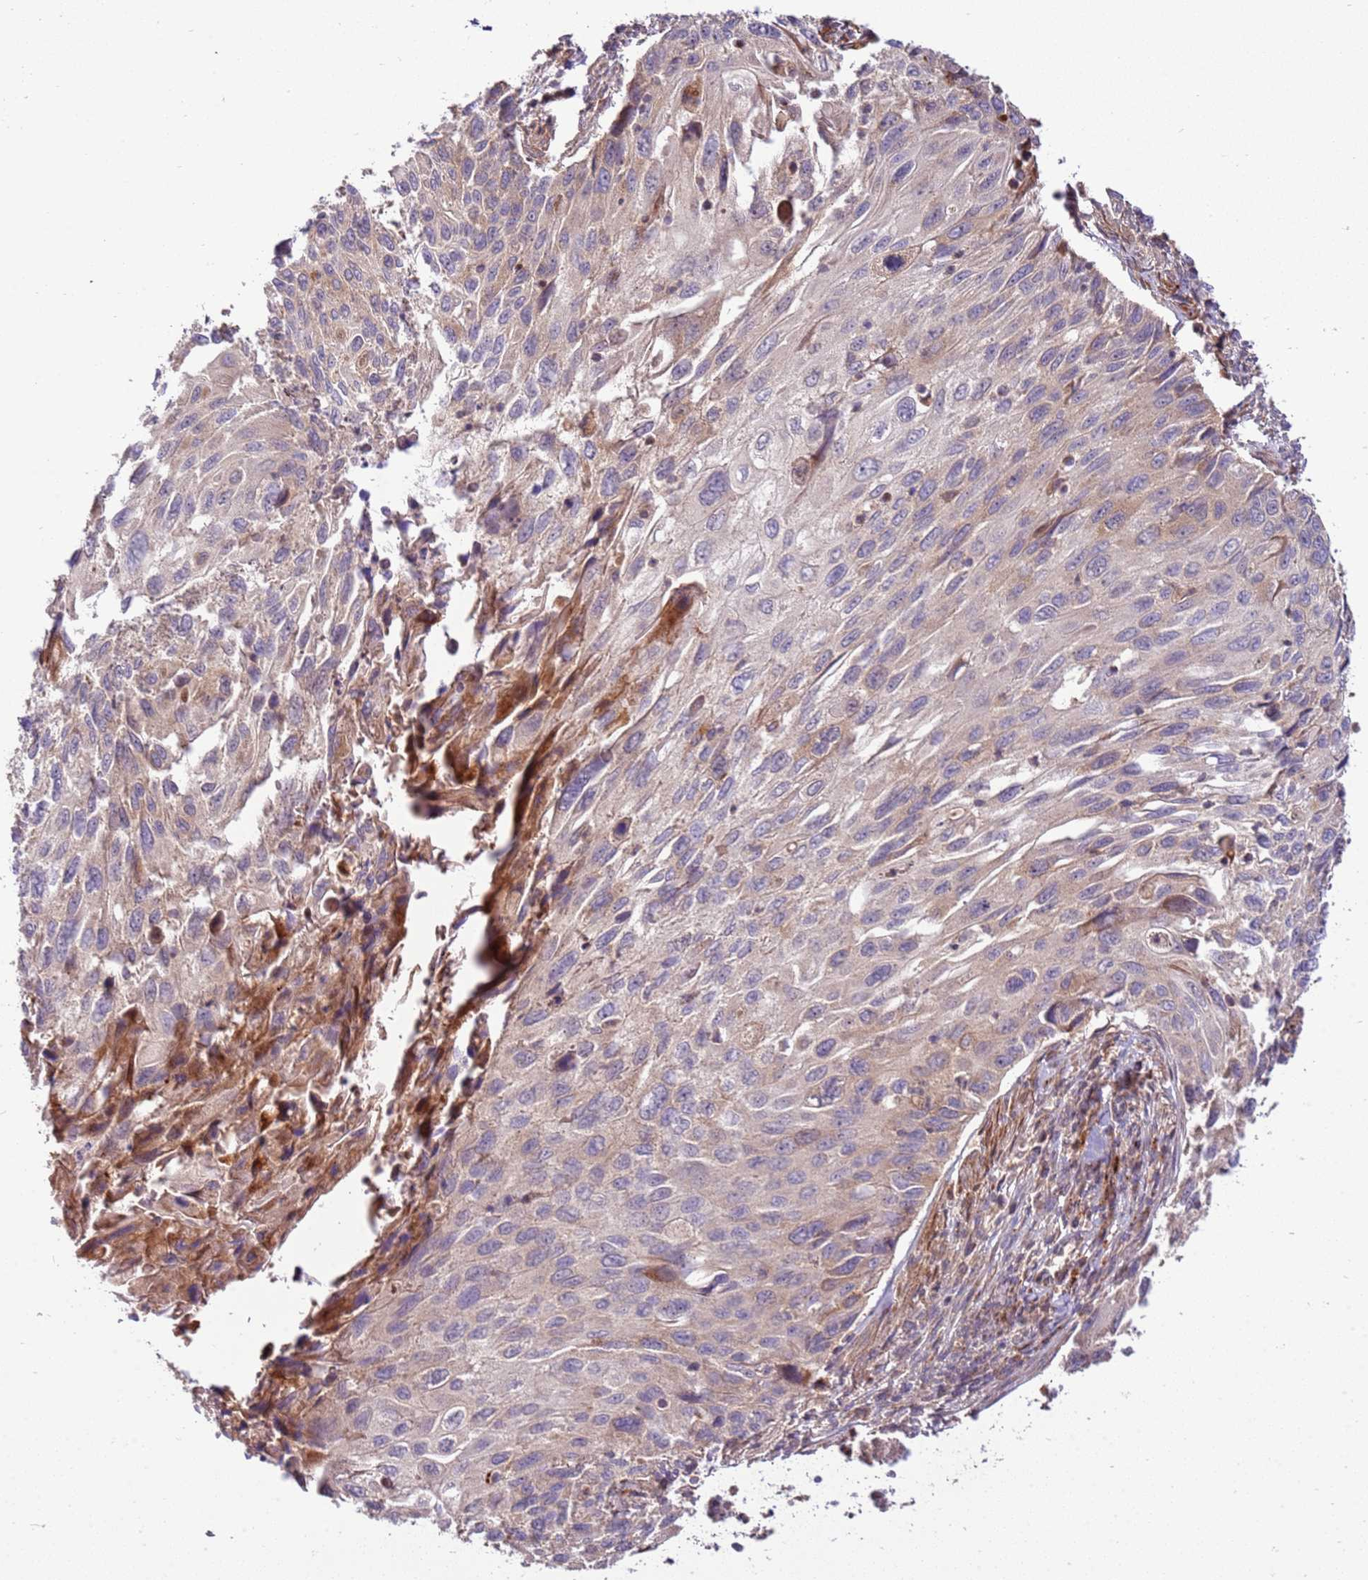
{"staining": {"intensity": "weak", "quantity": "25%-75%", "location": "cytoplasmic/membranous"}, "tissue": "cervical cancer", "cell_type": "Tumor cells", "image_type": "cancer", "snomed": [{"axis": "morphology", "description": "Squamous cell carcinoma, NOS"}, {"axis": "topography", "description": "Cervix"}], "caption": "A micrograph showing weak cytoplasmic/membranous expression in approximately 25%-75% of tumor cells in cervical squamous cell carcinoma, as visualized by brown immunohistochemical staining.", "gene": "ZNF624", "patient": {"sex": "female", "age": 70}}